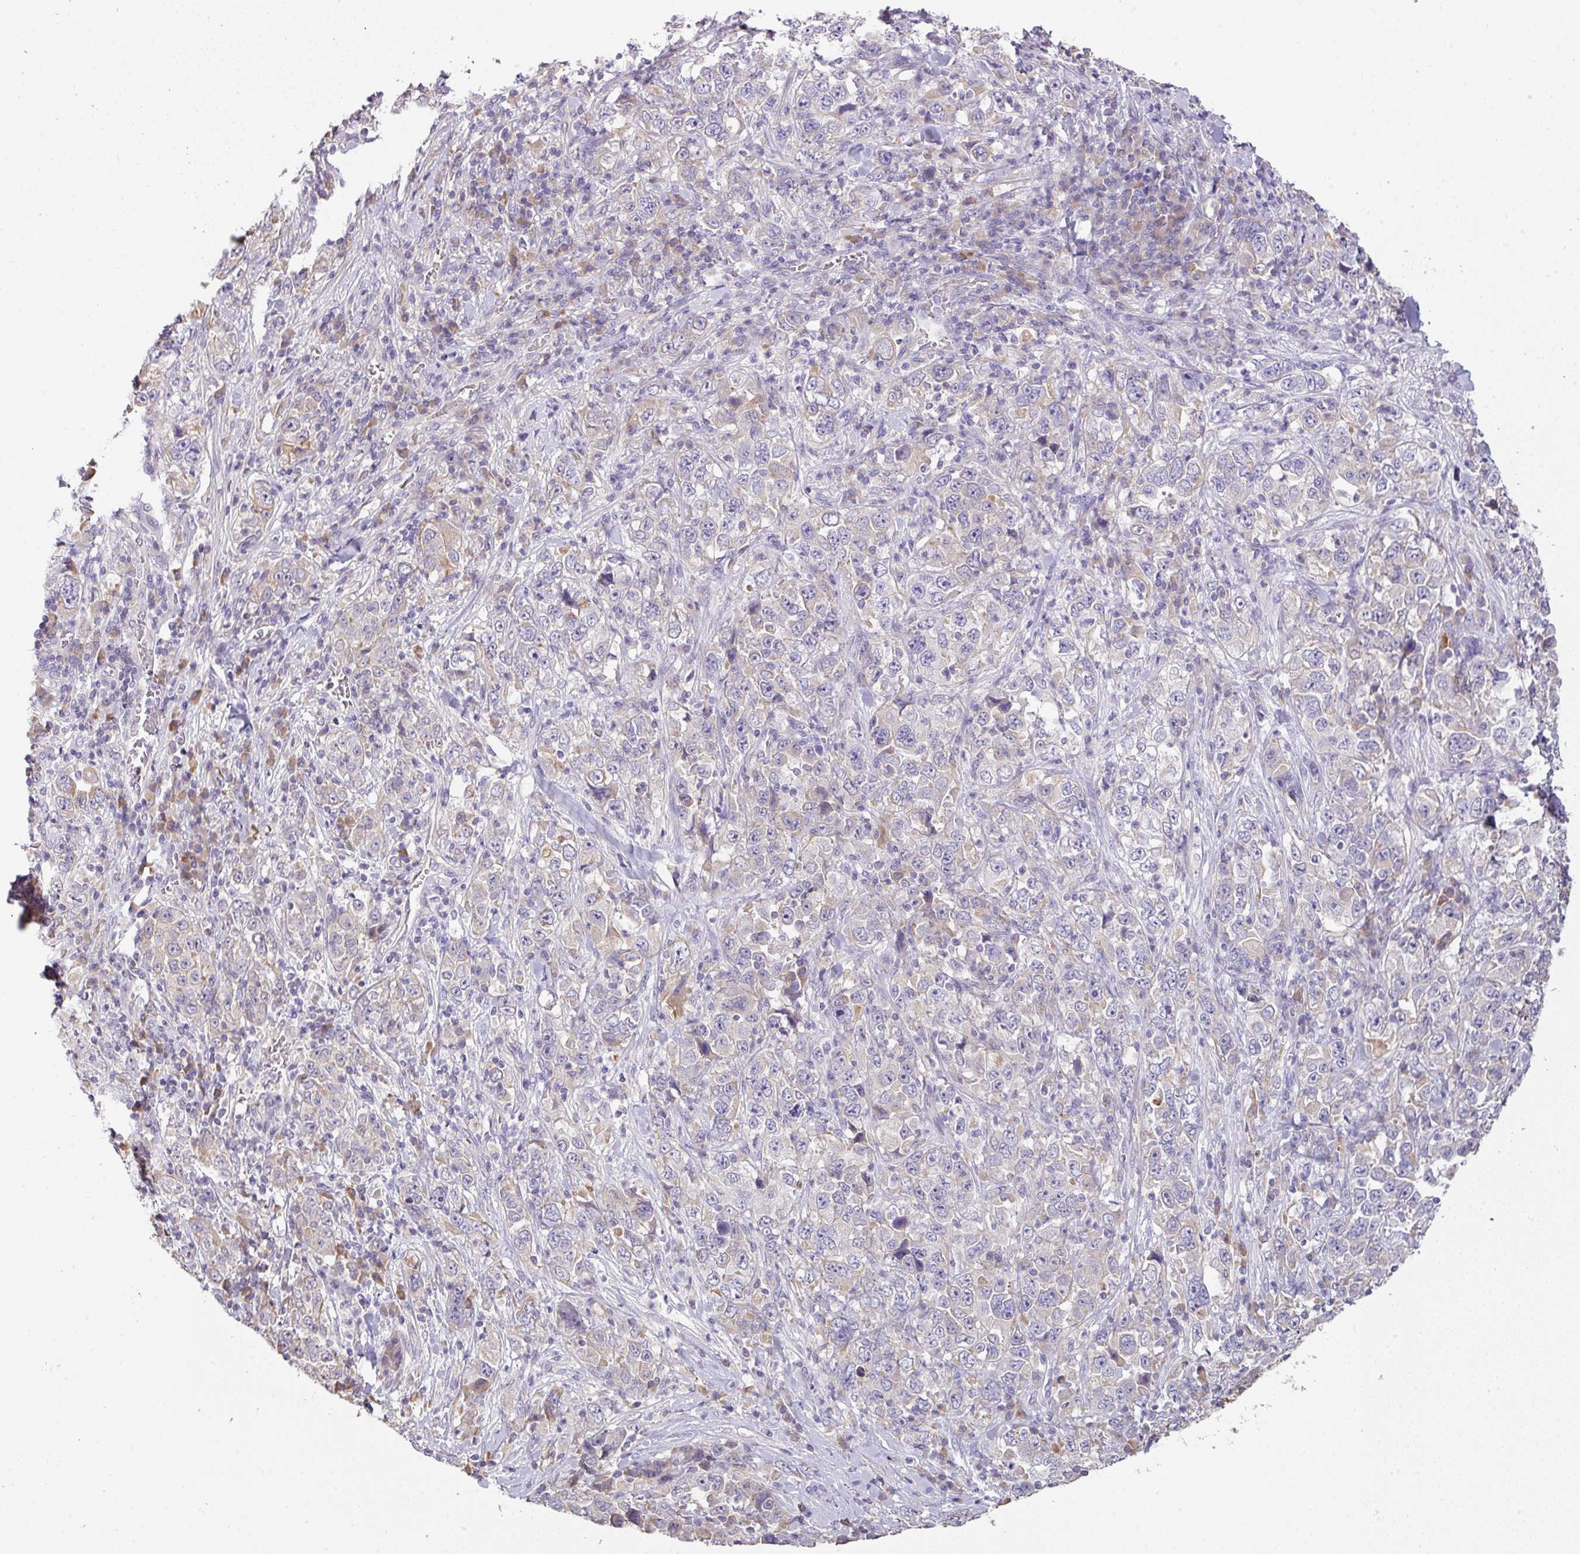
{"staining": {"intensity": "weak", "quantity": "<25%", "location": "cytoplasmic/membranous"}, "tissue": "stomach cancer", "cell_type": "Tumor cells", "image_type": "cancer", "snomed": [{"axis": "morphology", "description": "Normal tissue, NOS"}, {"axis": "morphology", "description": "Adenocarcinoma, NOS"}, {"axis": "topography", "description": "Stomach, upper"}, {"axis": "topography", "description": "Stomach"}], "caption": "Immunohistochemical staining of human stomach cancer (adenocarcinoma) reveals no significant expression in tumor cells. (DAB (3,3'-diaminobenzidine) immunohistochemistry (IHC) visualized using brightfield microscopy, high magnification).", "gene": "ZNF266", "patient": {"sex": "male", "age": 59}}